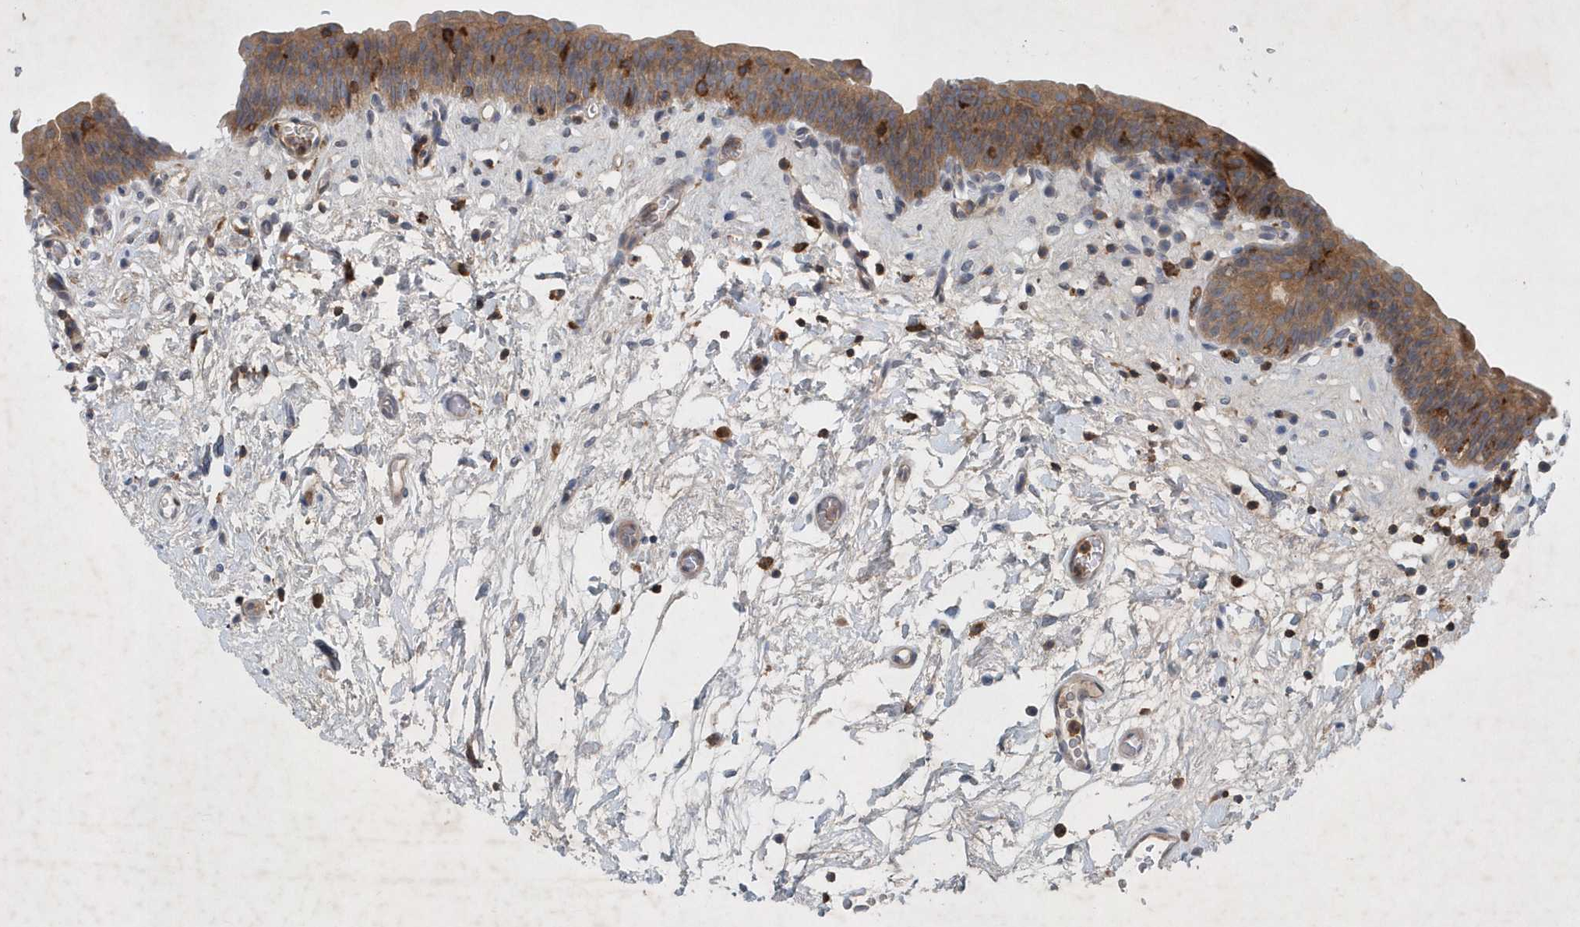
{"staining": {"intensity": "moderate", "quantity": ">75%", "location": "cytoplasmic/membranous"}, "tissue": "urinary bladder", "cell_type": "Urothelial cells", "image_type": "normal", "snomed": [{"axis": "morphology", "description": "Normal tissue, NOS"}, {"axis": "topography", "description": "Urinary bladder"}], "caption": "An image of human urinary bladder stained for a protein displays moderate cytoplasmic/membranous brown staining in urothelial cells. (IHC, brightfield microscopy, high magnification).", "gene": "P2RY10", "patient": {"sex": "male", "age": 83}}